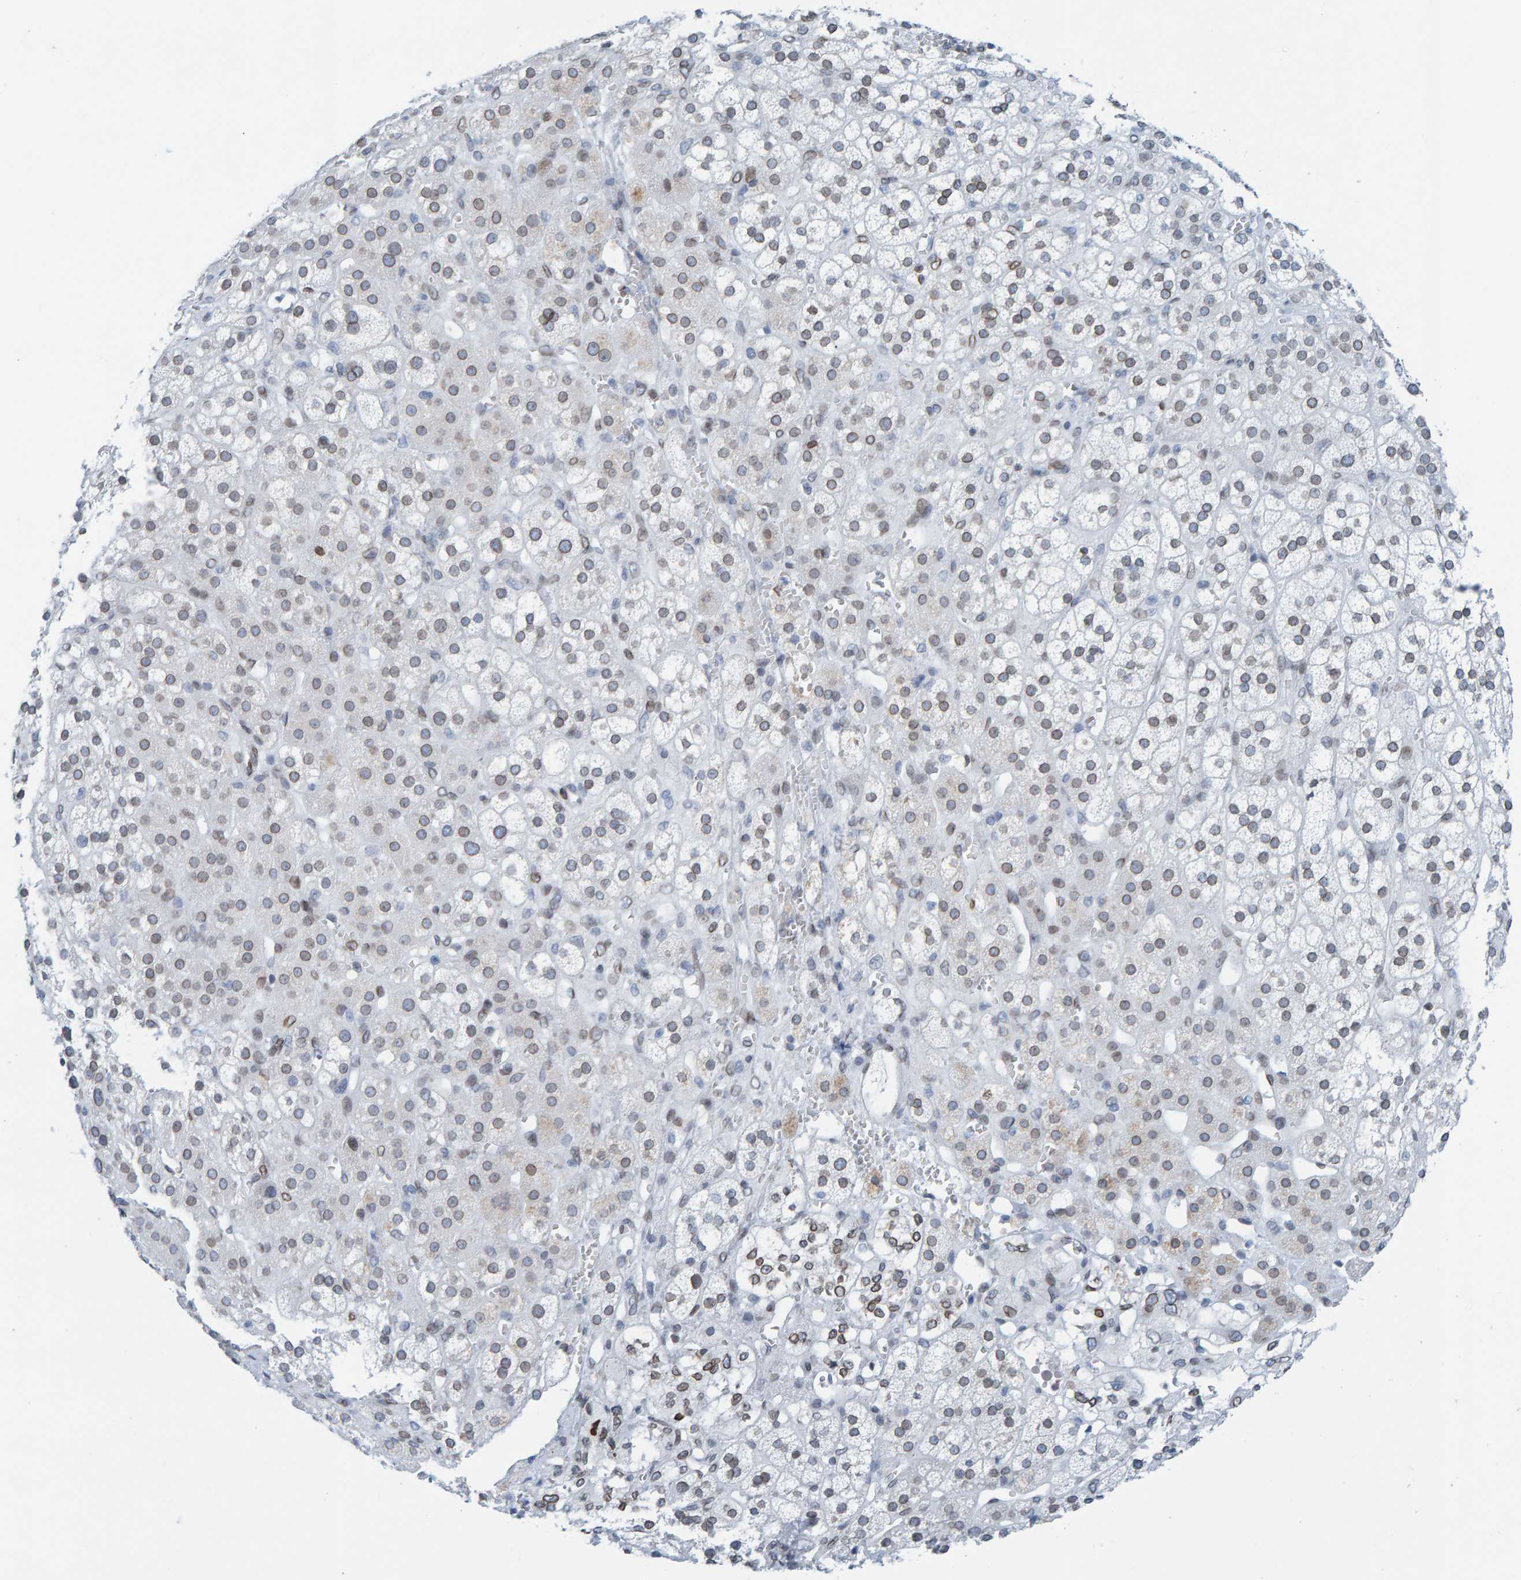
{"staining": {"intensity": "moderate", "quantity": "<25%", "location": "cytoplasmic/membranous,nuclear"}, "tissue": "adrenal gland", "cell_type": "Glandular cells", "image_type": "normal", "snomed": [{"axis": "morphology", "description": "Normal tissue, NOS"}, {"axis": "topography", "description": "Adrenal gland"}], "caption": "Glandular cells display low levels of moderate cytoplasmic/membranous,nuclear expression in approximately <25% of cells in unremarkable human adrenal gland. The protein of interest is stained brown, and the nuclei are stained in blue (DAB (3,3'-diaminobenzidine) IHC with brightfield microscopy, high magnification).", "gene": "LMNB2", "patient": {"sex": "male", "age": 56}}